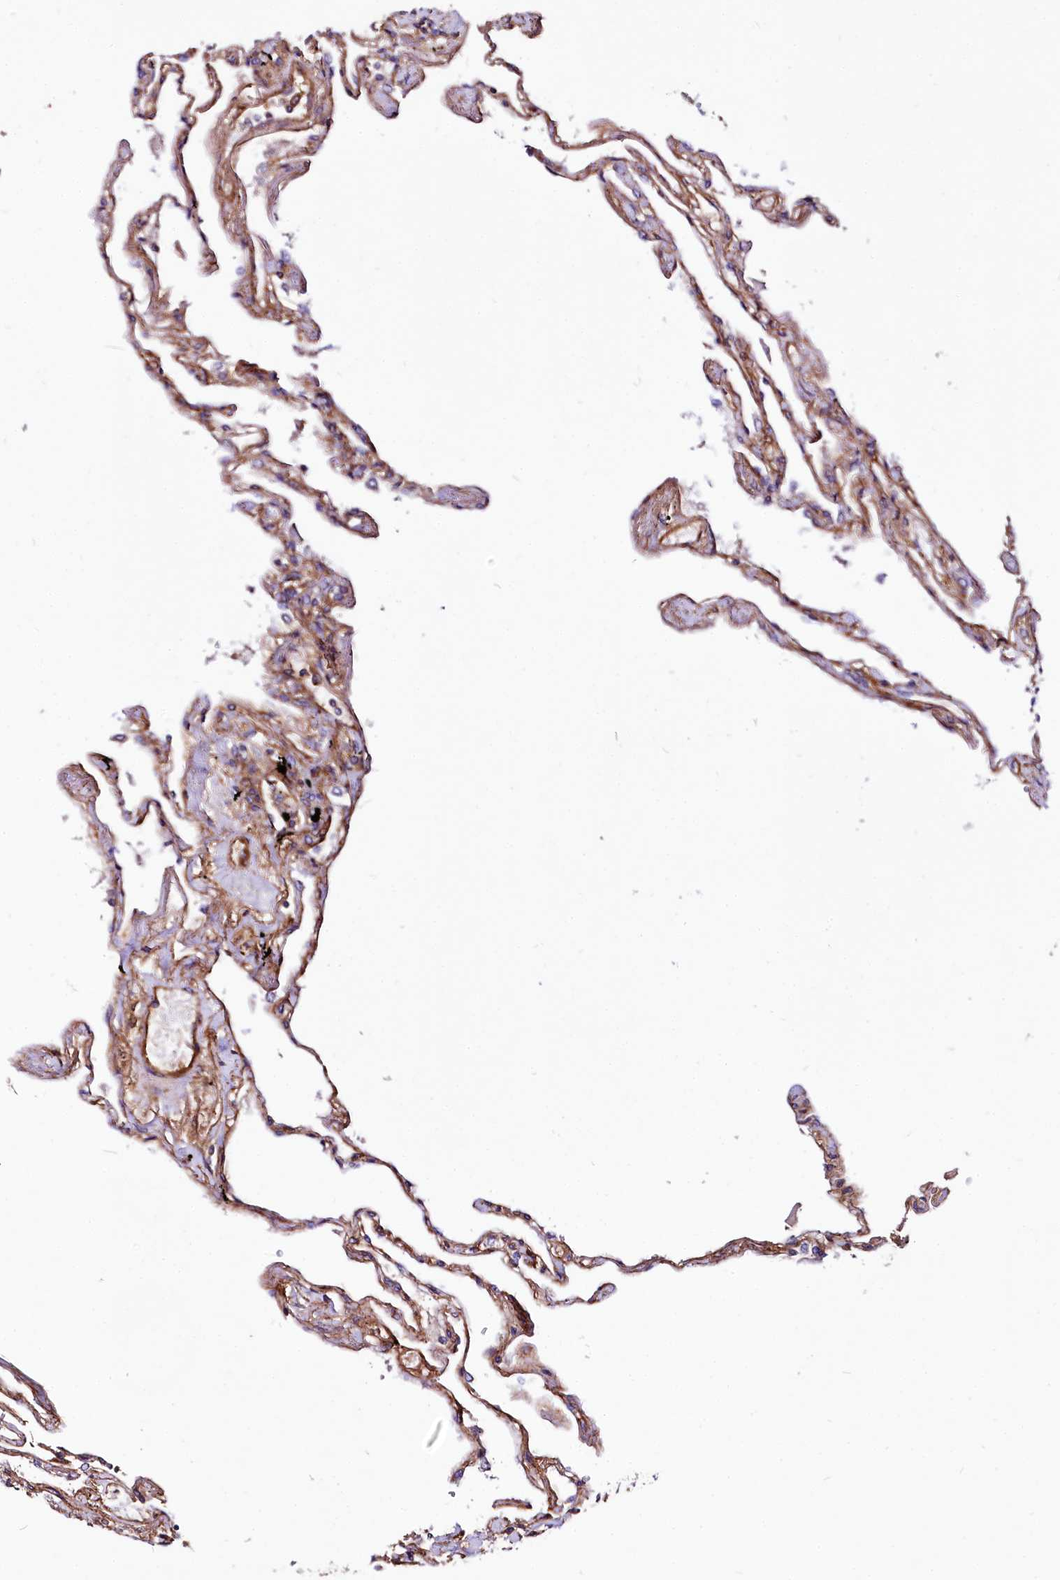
{"staining": {"intensity": "moderate", "quantity": ">75%", "location": "cytoplasmic/membranous"}, "tissue": "lung", "cell_type": "Alveolar cells", "image_type": "normal", "snomed": [{"axis": "morphology", "description": "Normal tissue, NOS"}, {"axis": "topography", "description": "Lung"}], "caption": "A brown stain shows moderate cytoplasmic/membranous expression of a protein in alveolar cells of unremarkable lung.", "gene": "ANO6", "patient": {"sex": "female", "age": 67}}